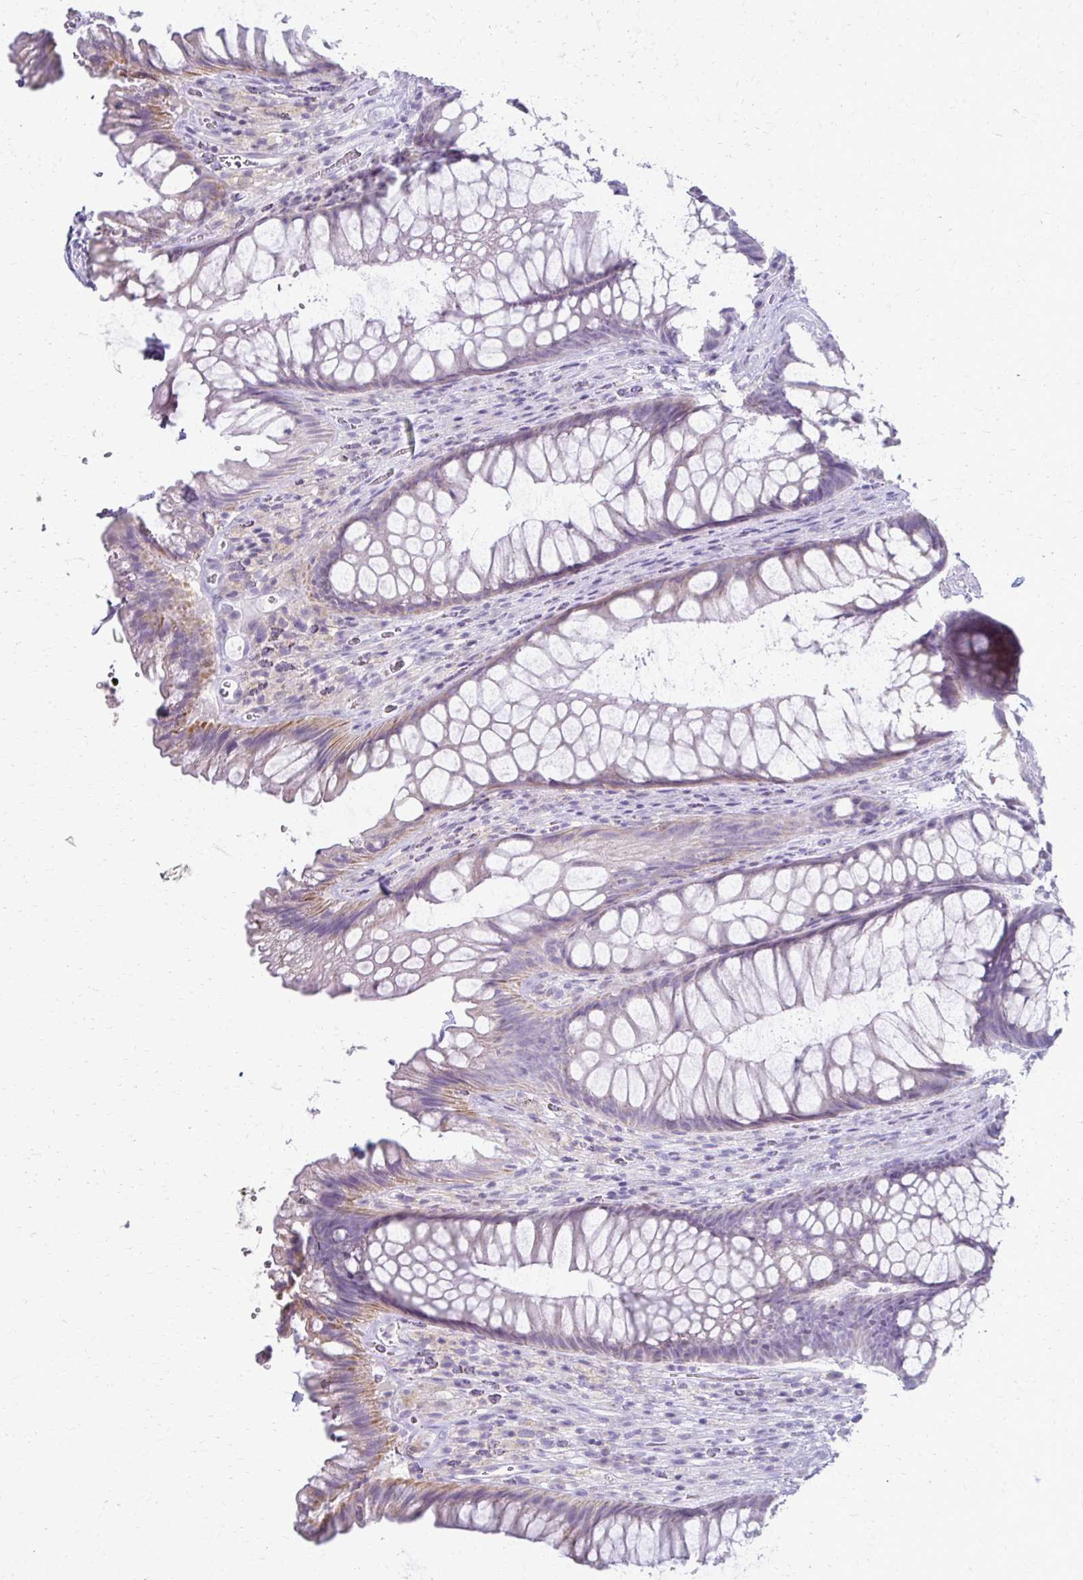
{"staining": {"intensity": "moderate", "quantity": "<25%", "location": "cytoplasmic/membranous"}, "tissue": "rectum", "cell_type": "Glandular cells", "image_type": "normal", "snomed": [{"axis": "morphology", "description": "Normal tissue, NOS"}, {"axis": "topography", "description": "Rectum"}], "caption": "Protein expression analysis of benign human rectum reveals moderate cytoplasmic/membranous staining in about <25% of glandular cells. The staining was performed using DAB, with brown indicating positive protein expression. Nuclei are stained blue with hematoxylin.", "gene": "FCGR2A", "patient": {"sex": "male", "age": 53}}